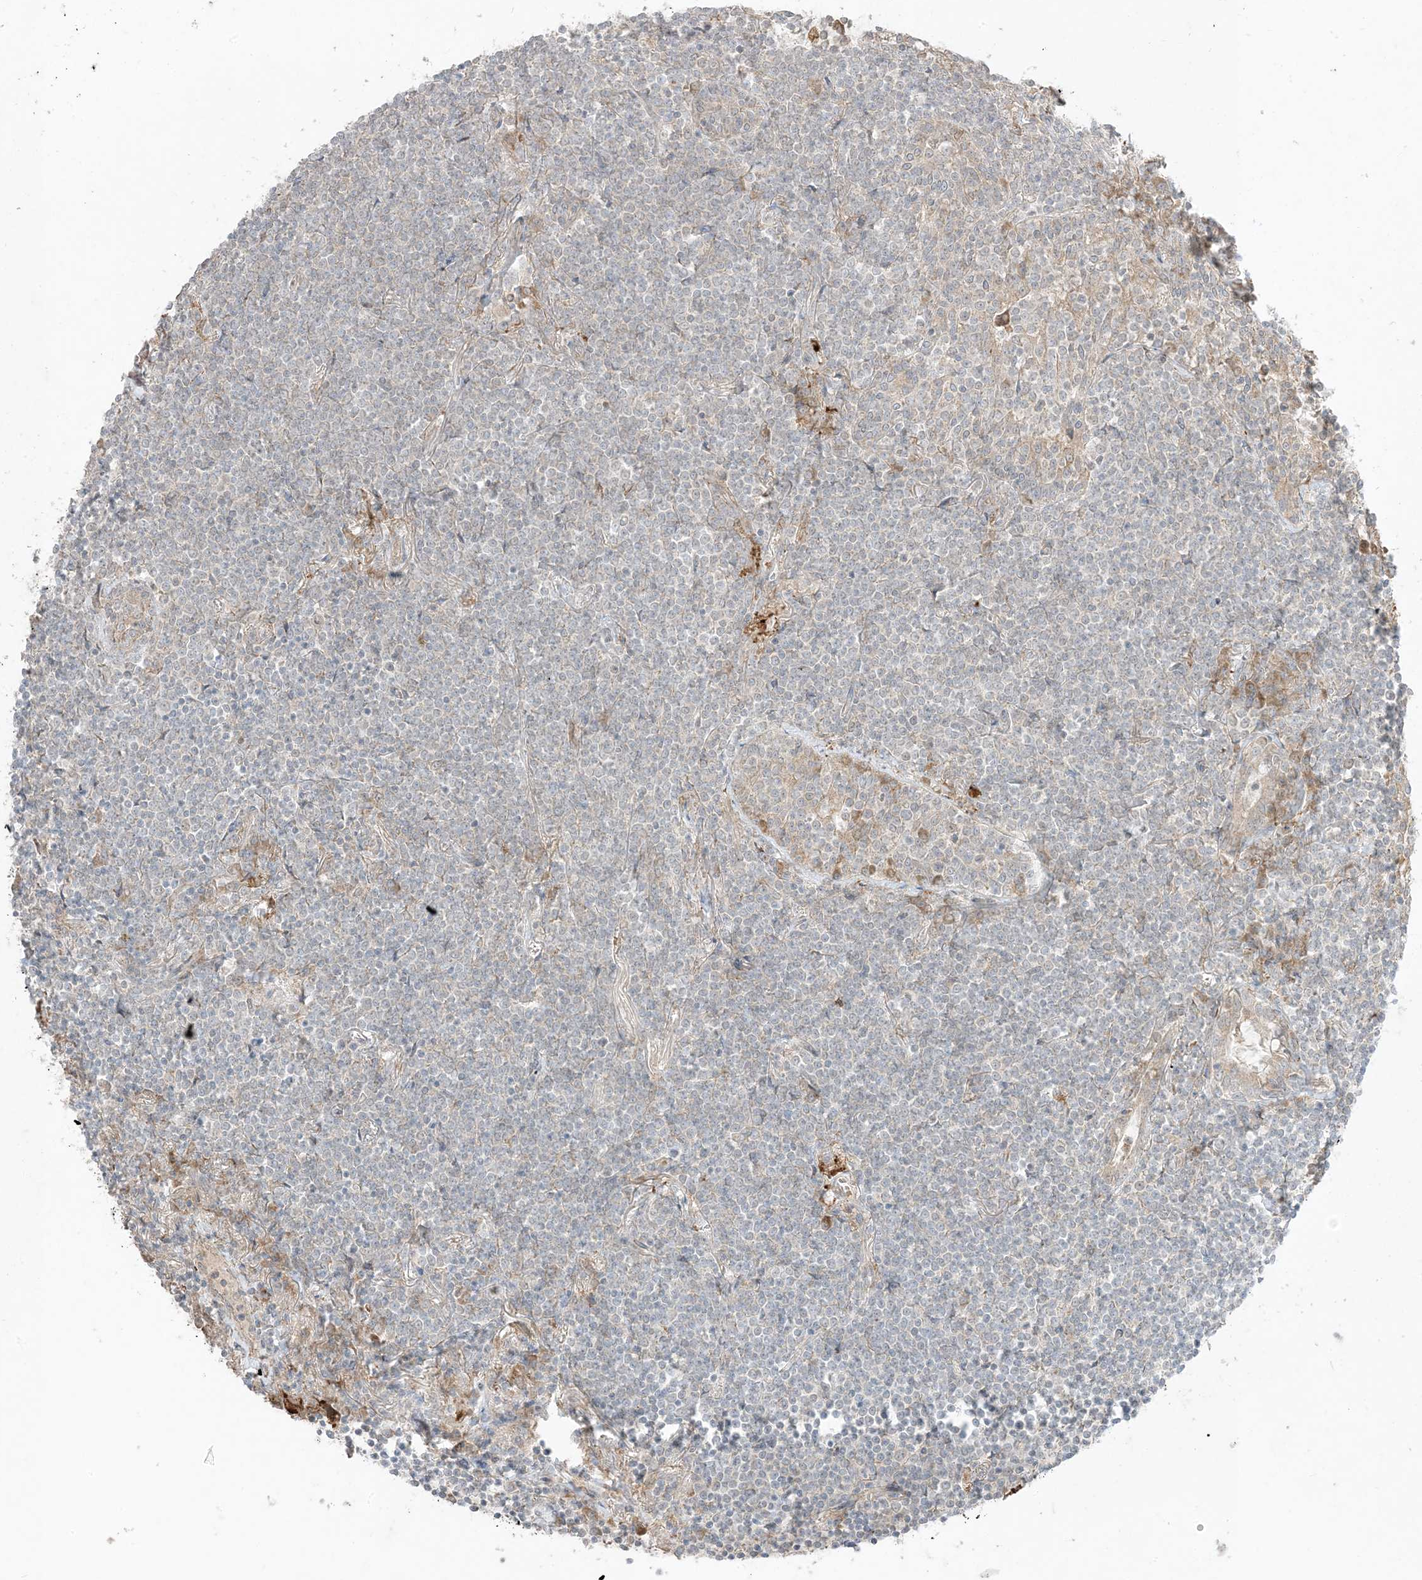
{"staining": {"intensity": "negative", "quantity": "none", "location": "none"}, "tissue": "lymphoma", "cell_type": "Tumor cells", "image_type": "cancer", "snomed": [{"axis": "morphology", "description": "Malignant lymphoma, non-Hodgkin's type, Low grade"}, {"axis": "topography", "description": "Lung"}], "caption": "DAB (3,3'-diaminobenzidine) immunohistochemical staining of malignant lymphoma, non-Hodgkin's type (low-grade) demonstrates no significant staining in tumor cells.", "gene": "ODC1", "patient": {"sex": "female", "age": 71}}